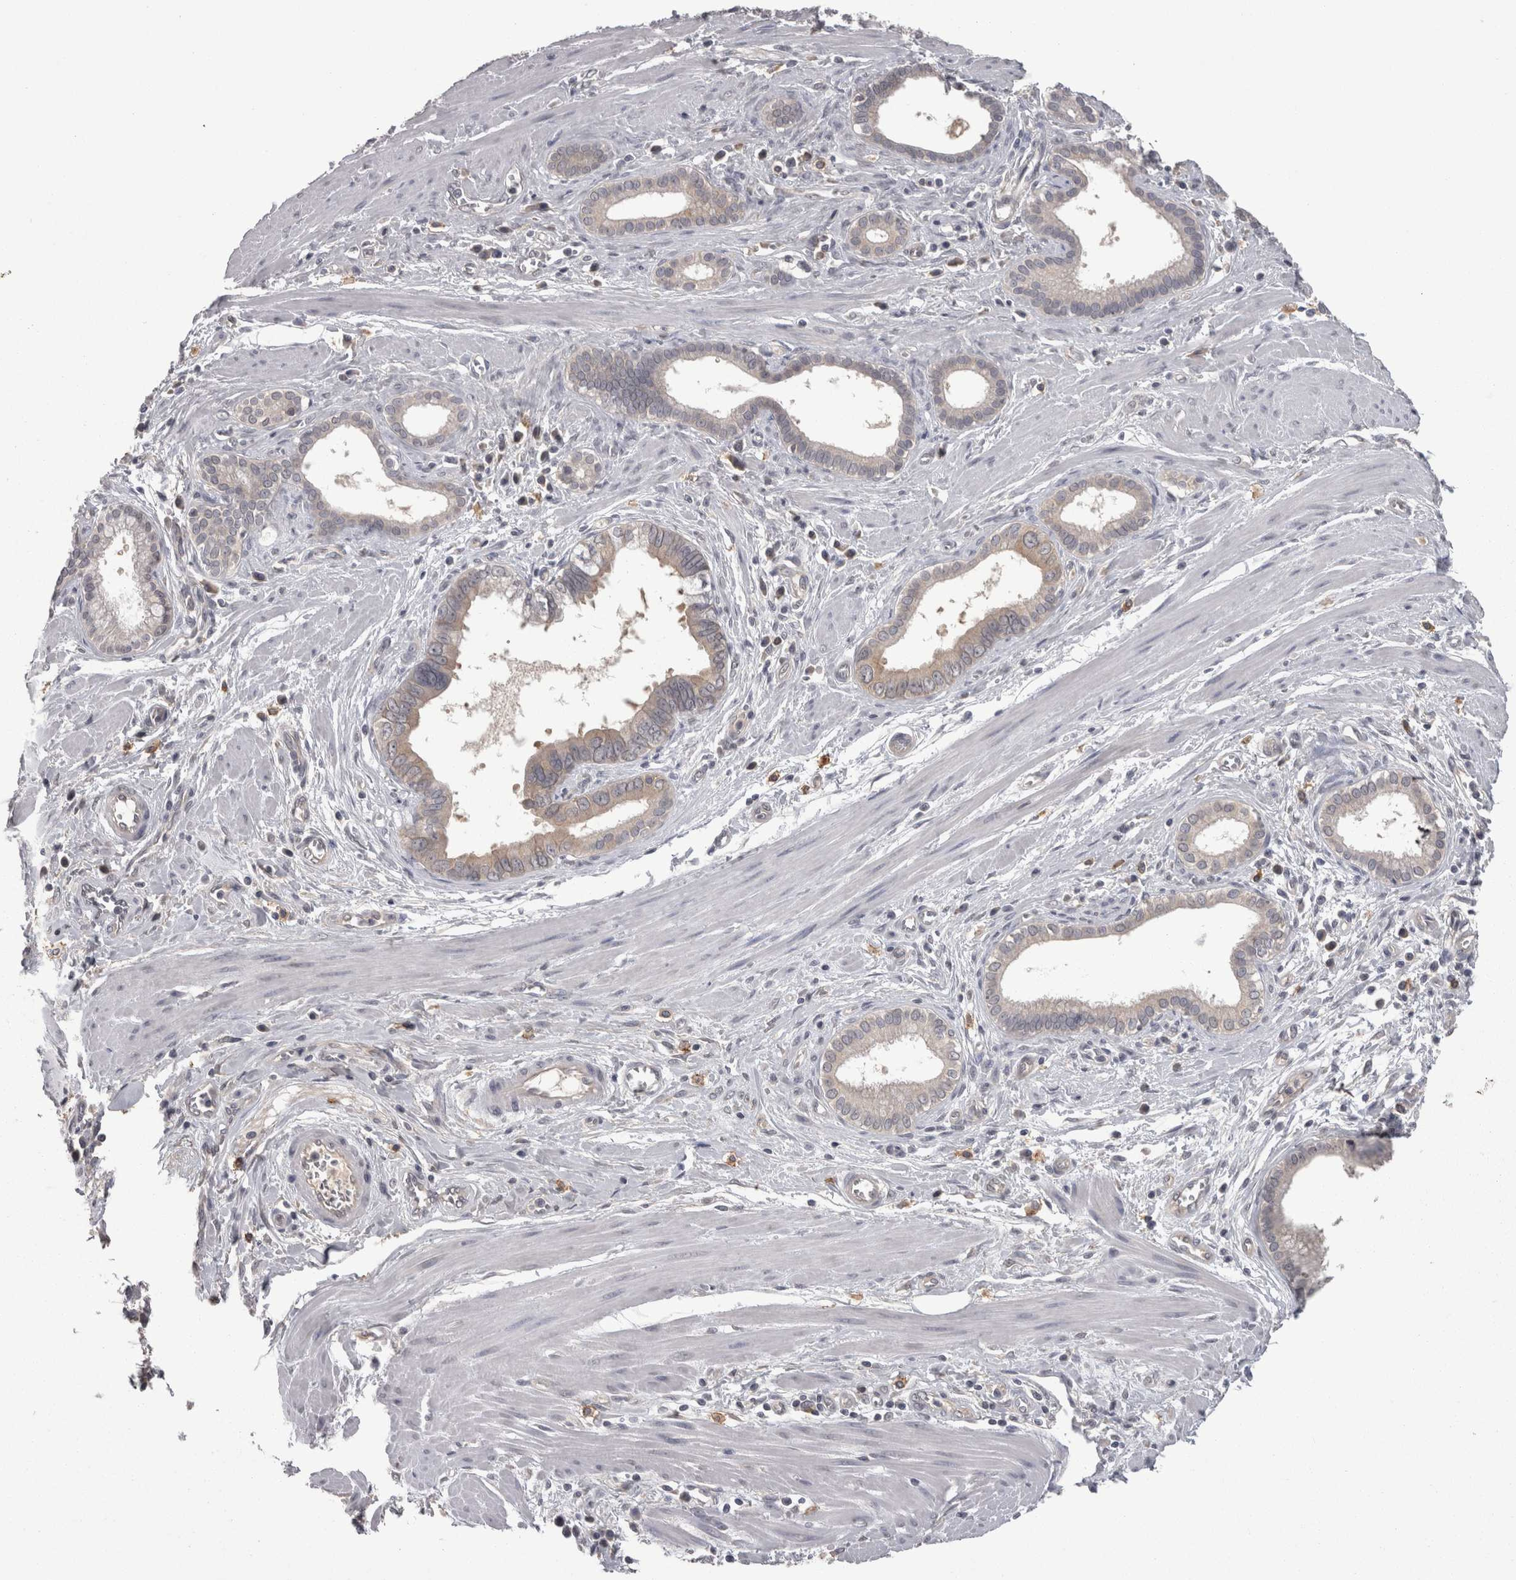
{"staining": {"intensity": "weak", "quantity": "<25%", "location": "cytoplasmic/membranous"}, "tissue": "pancreatic cancer", "cell_type": "Tumor cells", "image_type": "cancer", "snomed": [{"axis": "morphology", "description": "Normal tissue, NOS"}, {"axis": "topography", "description": "Lymph node"}], "caption": "A photomicrograph of human pancreatic cancer is negative for staining in tumor cells.", "gene": "PON3", "patient": {"sex": "male", "age": 50}}